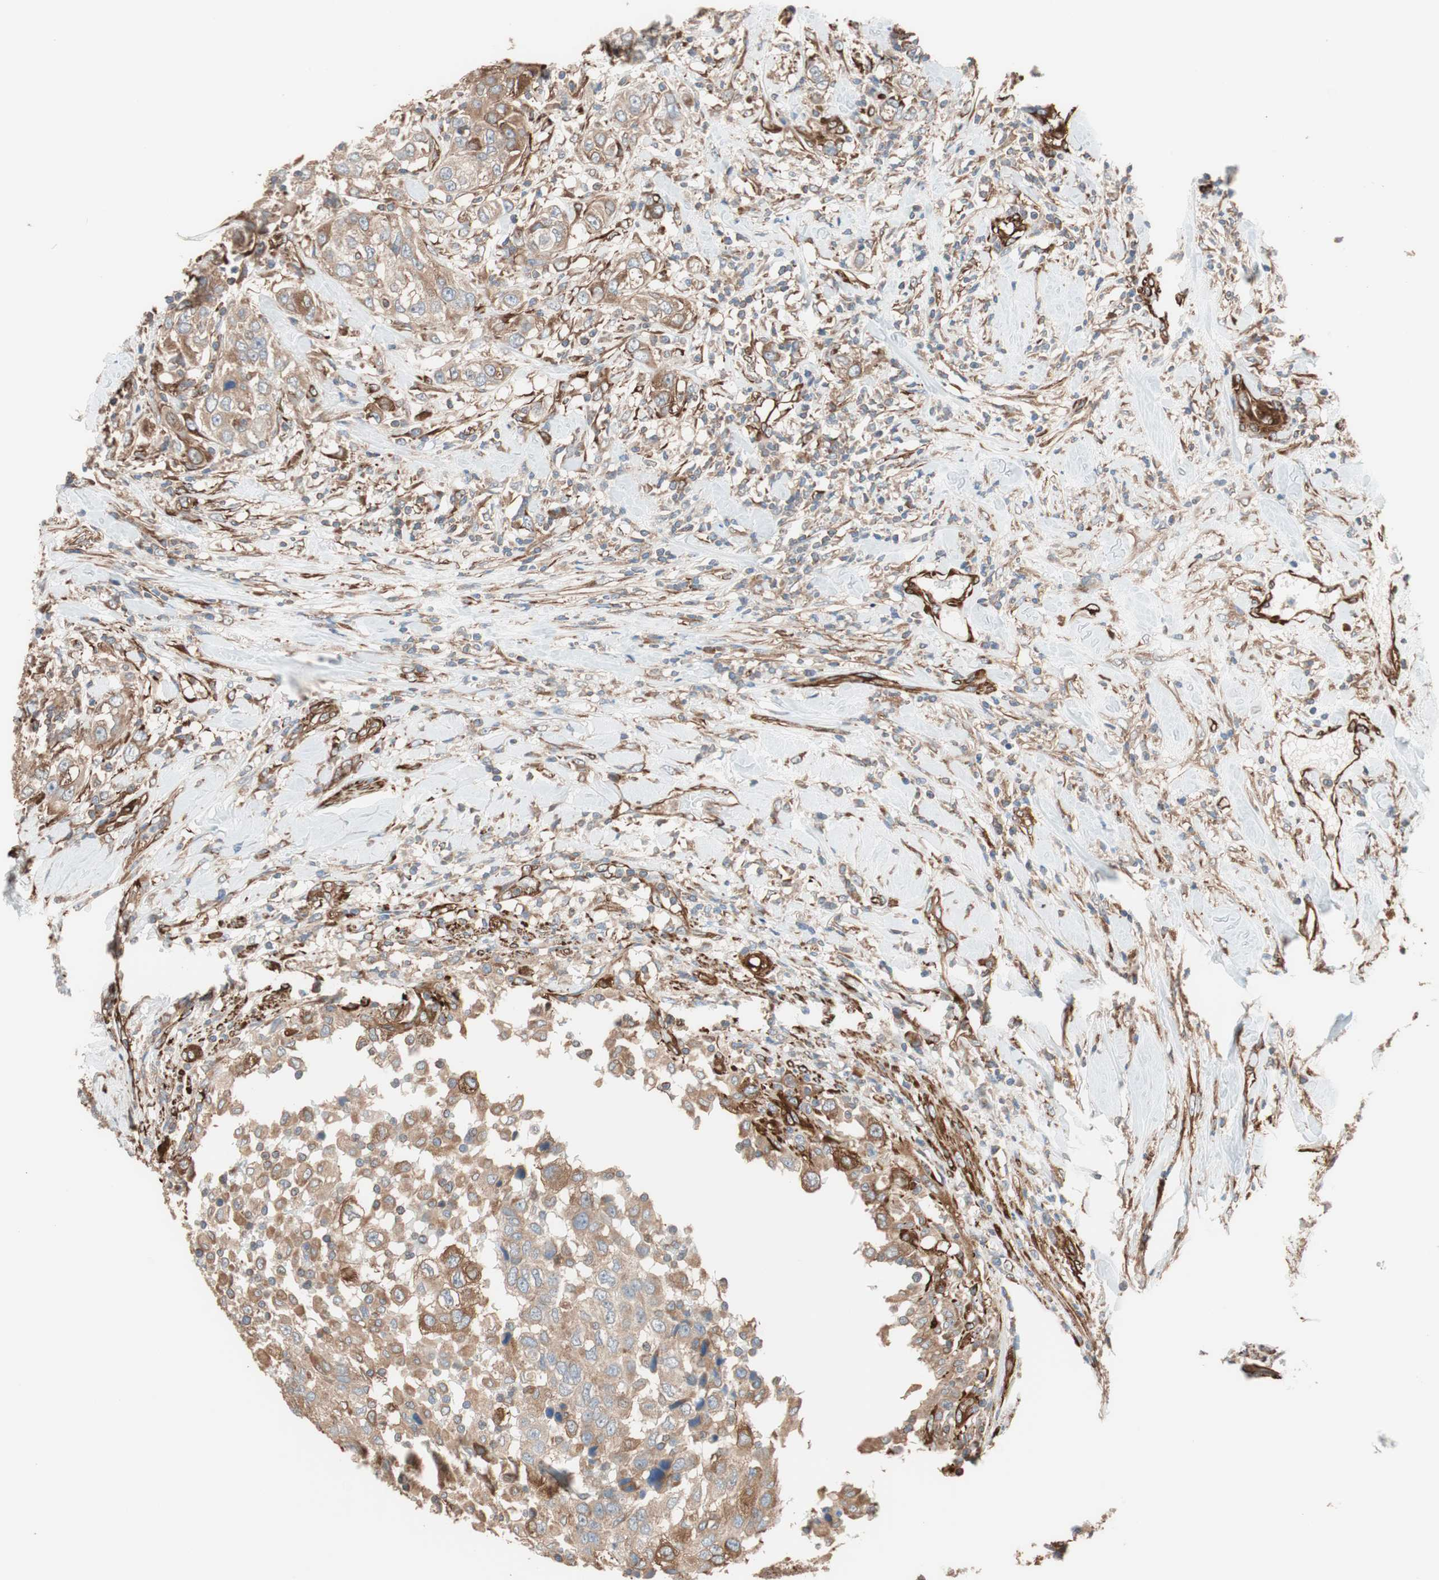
{"staining": {"intensity": "moderate", "quantity": ">75%", "location": "cytoplasmic/membranous"}, "tissue": "urothelial cancer", "cell_type": "Tumor cells", "image_type": "cancer", "snomed": [{"axis": "morphology", "description": "Urothelial carcinoma, High grade"}, {"axis": "topography", "description": "Urinary bladder"}], "caption": "Human urothelial carcinoma (high-grade) stained with a protein marker displays moderate staining in tumor cells.", "gene": "GPSM2", "patient": {"sex": "female", "age": 80}}